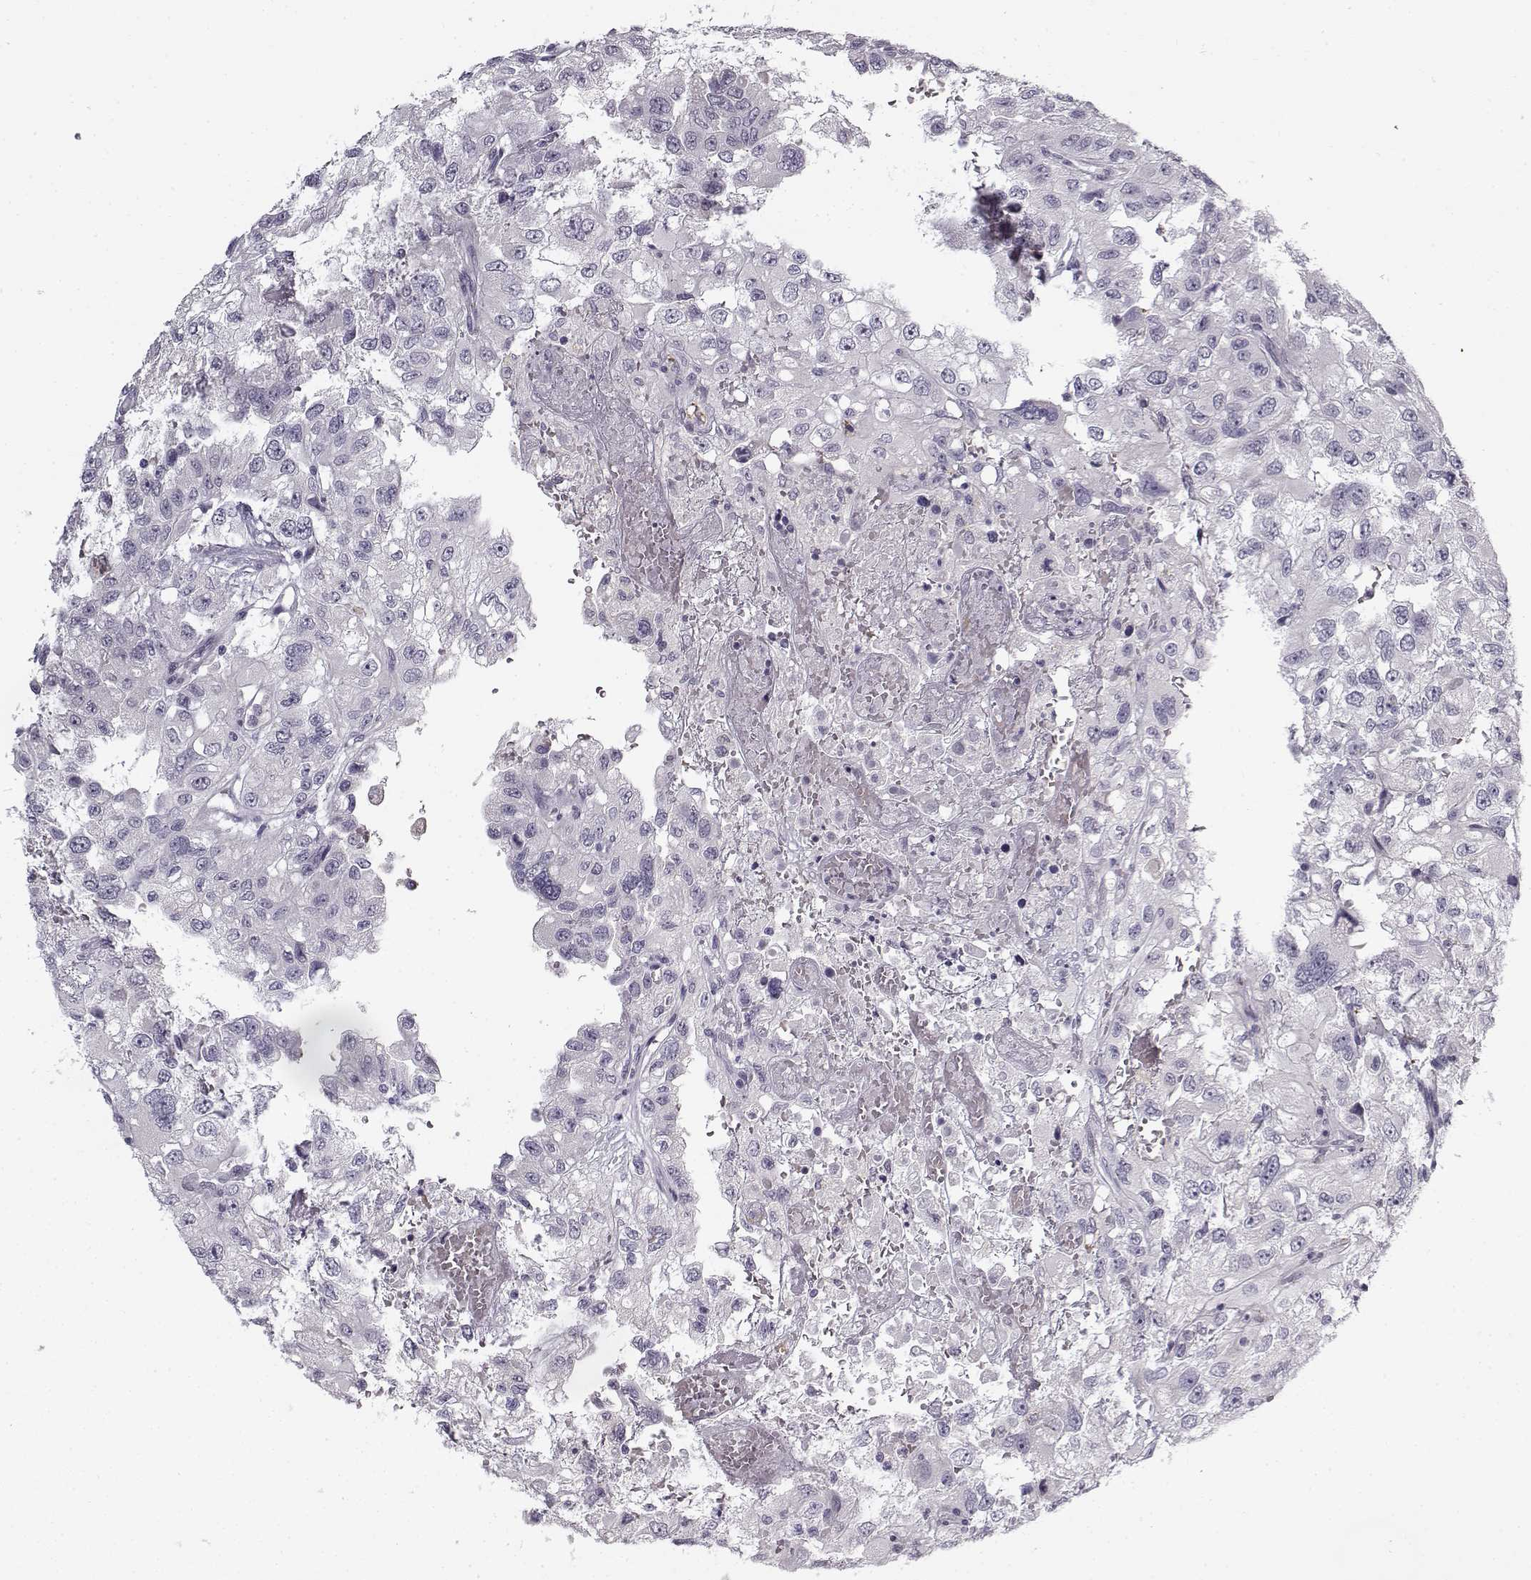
{"staining": {"intensity": "negative", "quantity": "none", "location": "none"}, "tissue": "renal cancer", "cell_type": "Tumor cells", "image_type": "cancer", "snomed": [{"axis": "morphology", "description": "Adenocarcinoma, NOS"}, {"axis": "topography", "description": "Kidney"}], "caption": "IHC histopathology image of renal adenocarcinoma stained for a protein (brown), which reveals no positivity in tumor cells.", "gene": "SNCA", "patient": {"sex": "male", "age": 64}}